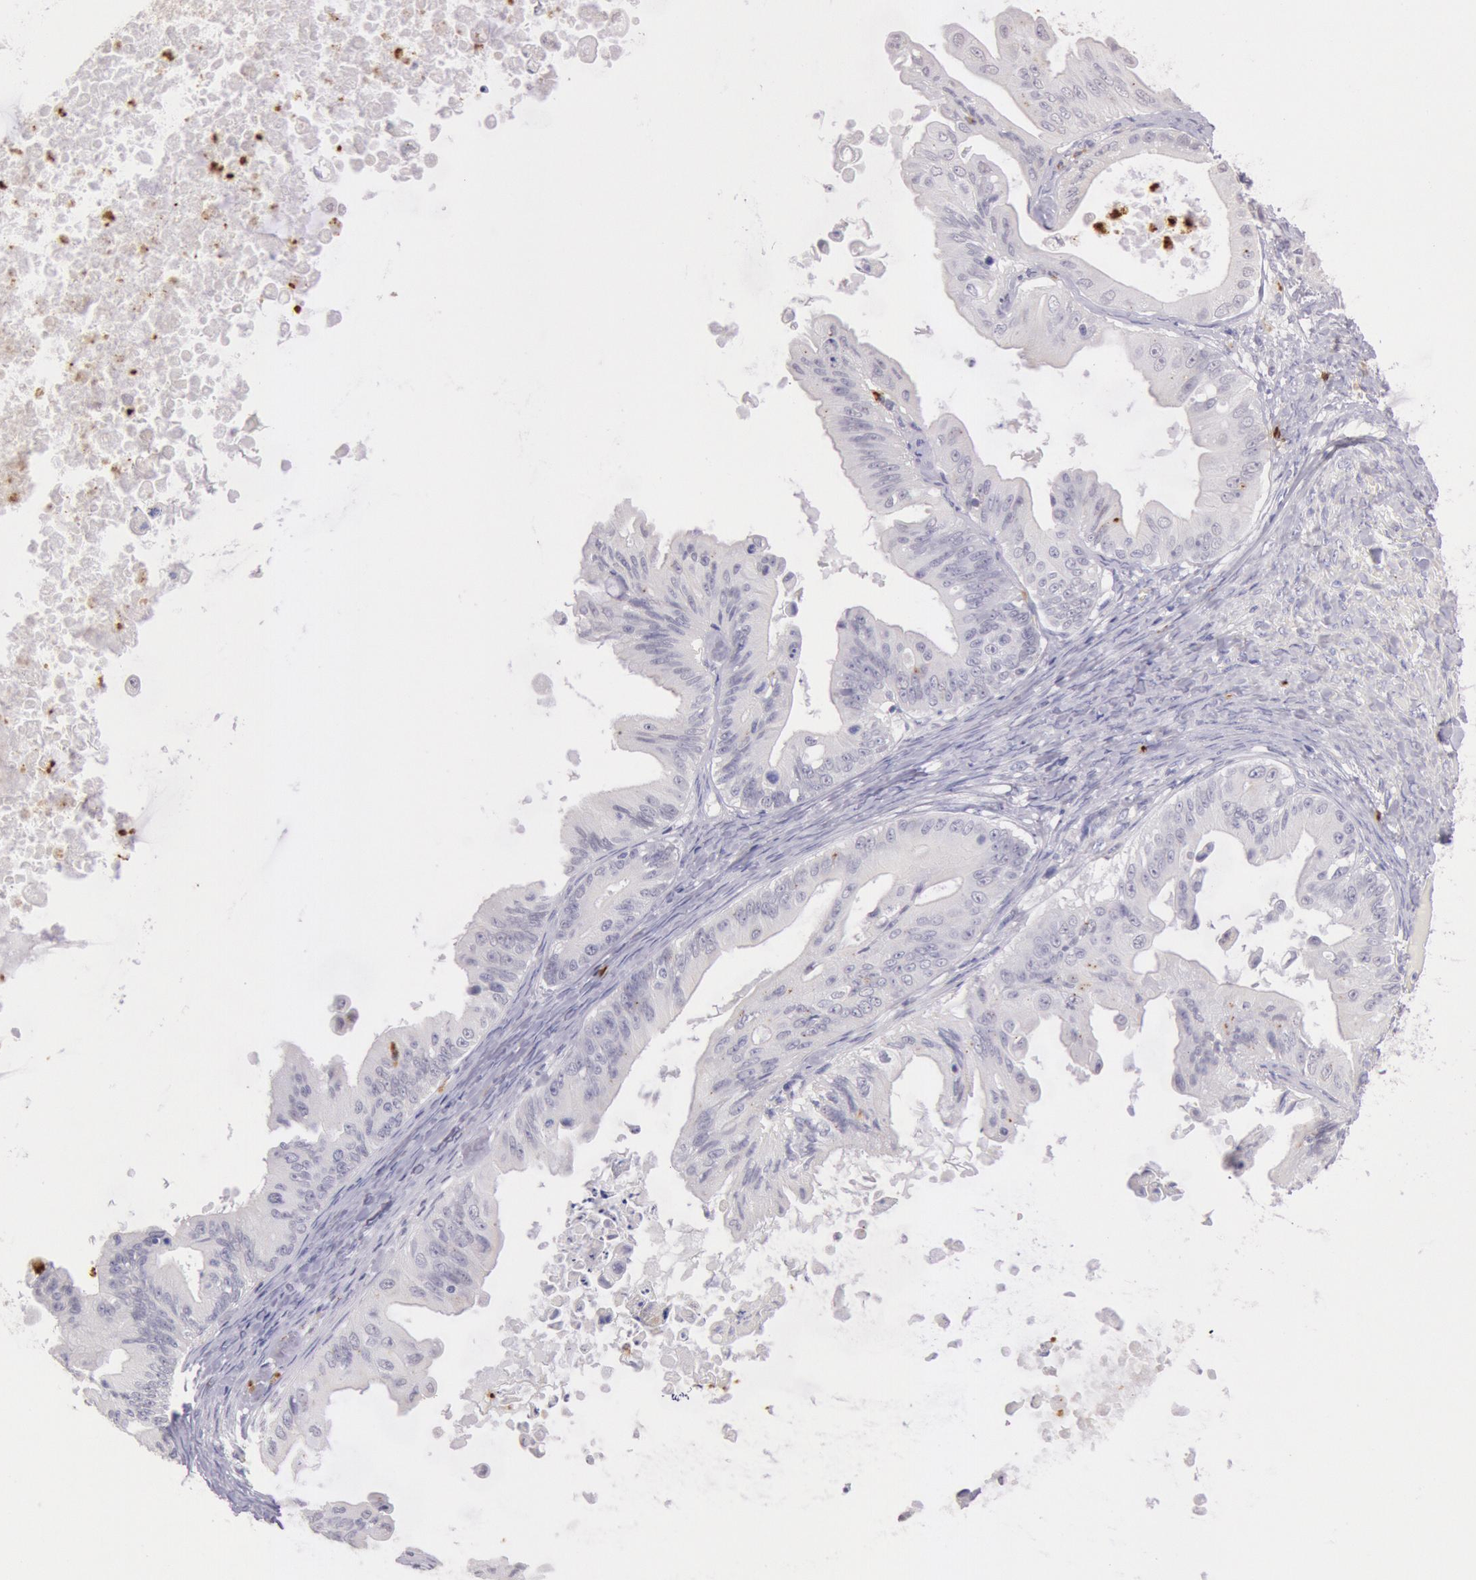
{"staining": {"intensity": "negative", "quantity": "none", "location": "none"}, "tissue": "ovarian cancer", "cell_type": "Tumor cells", "image_type": "cancer", "snomed": [{"axis": "morphology", "description": "Cystadenocarcinoma, mucinous, NOS"}, {"axis": "topography", "description": "Ovary"}], "caption": "Mucinous cystadenocarcinoma (ovarian) was stained to show a protein in brown. There is no significant expression in tumor cells.", "gene": "KDM6A", "patient": {"sex": "female", "age": 37}}